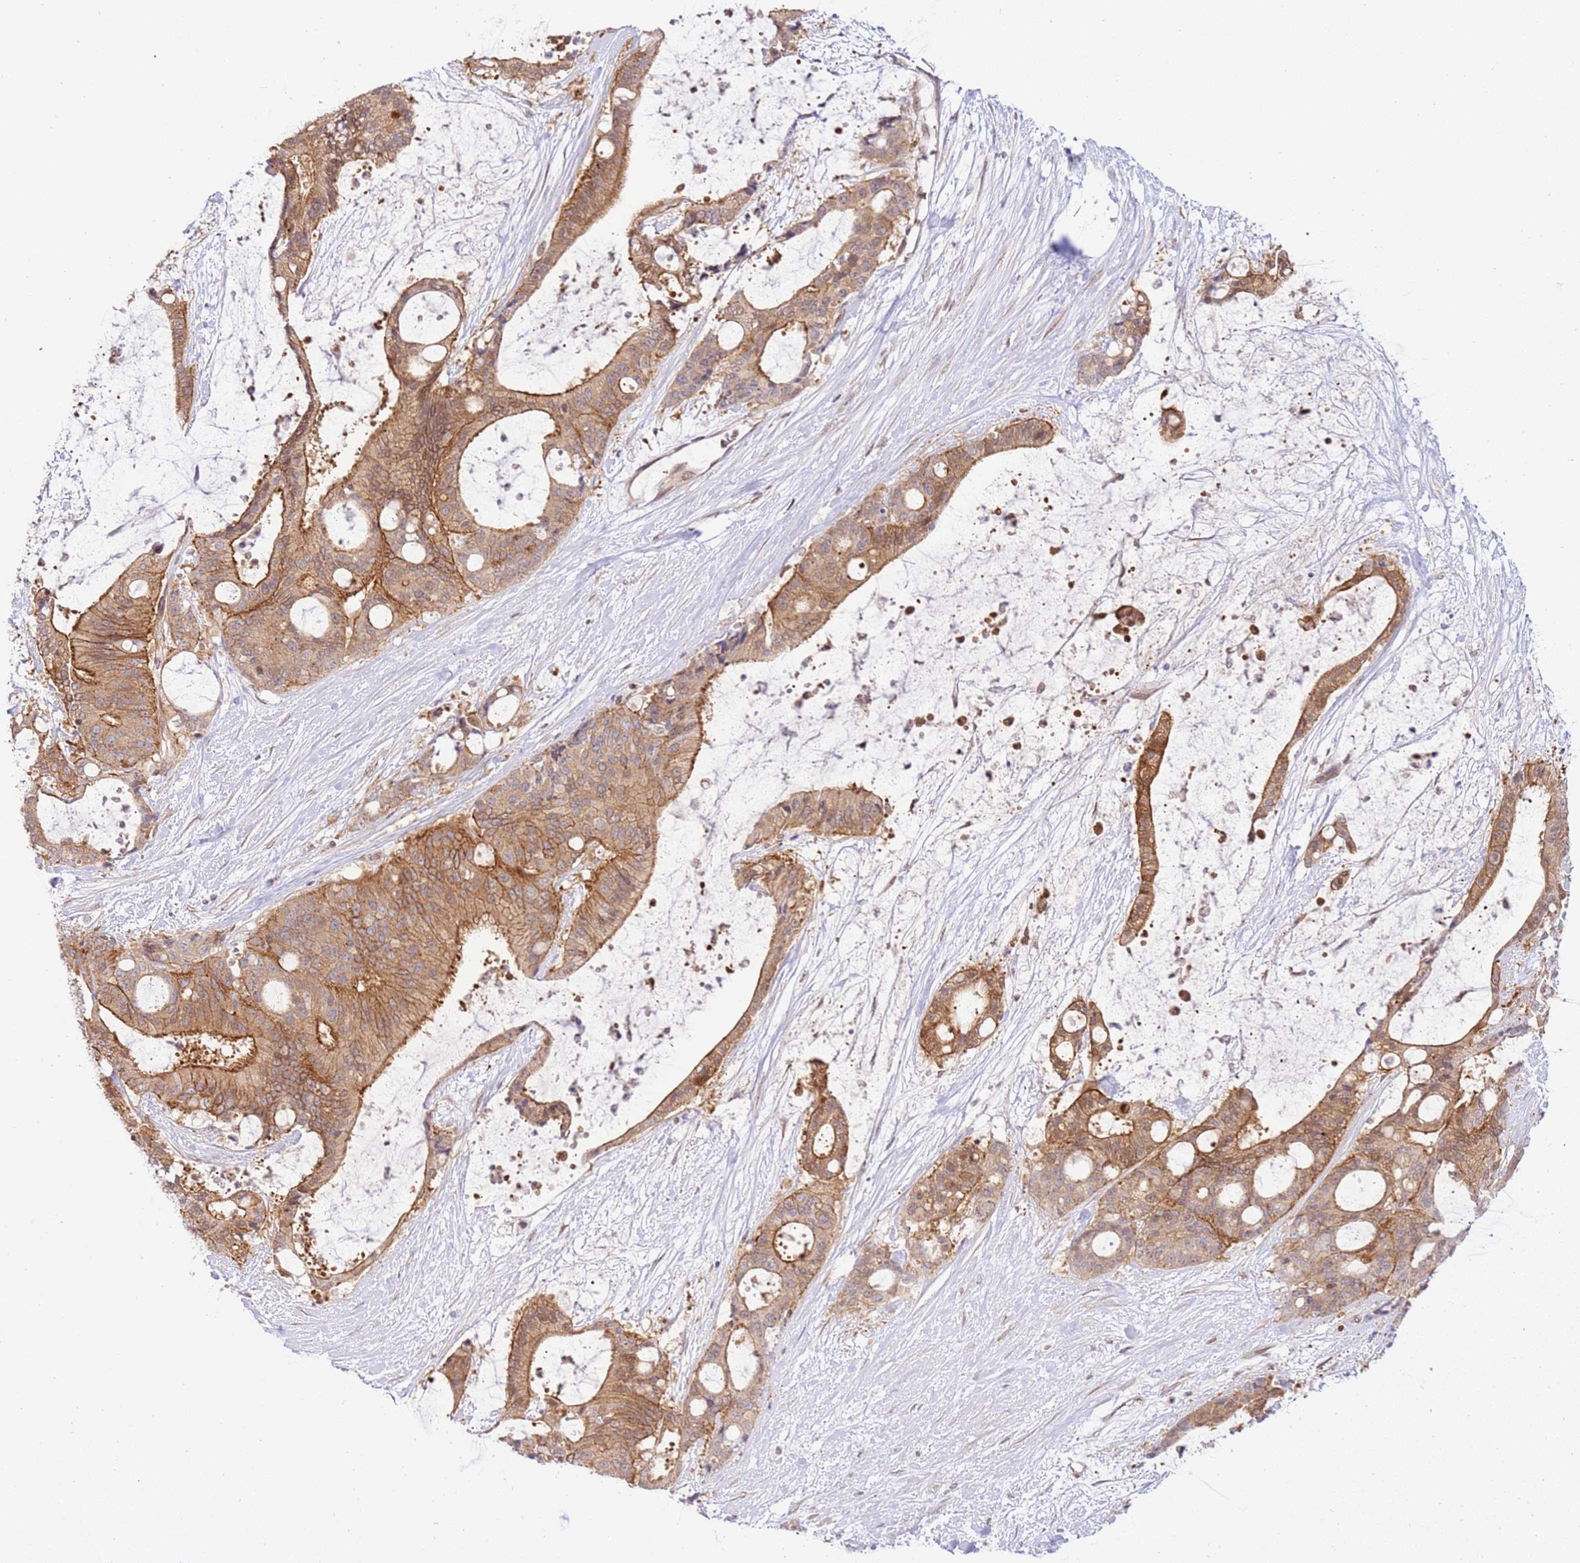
{"staining": {"intensity": "moderate", "quantity": ">75%", "location": "cytoplasmic/membranous"}, "tissue": "liver cancer", "cell_type": "Tumor cells", "image_type": "cancer", "snomed": [{"axis": "morphology", "description": "Normal tissue, NOS"}, {"axis": "morphology", "description": "Cholangiocarcinoma"}, {"axis": "topography", "description": "Liver"}, {"axis": "topography", "description": "Peripheral nerve tissue"}], "caption": "Tumor cells show medium levels of moderate cytoplasmic/membranous positivity in approximately >75% of cells in human liver cancer.", "gene": "TRIM37", "patient": {"sex": "female", "age": 73}}